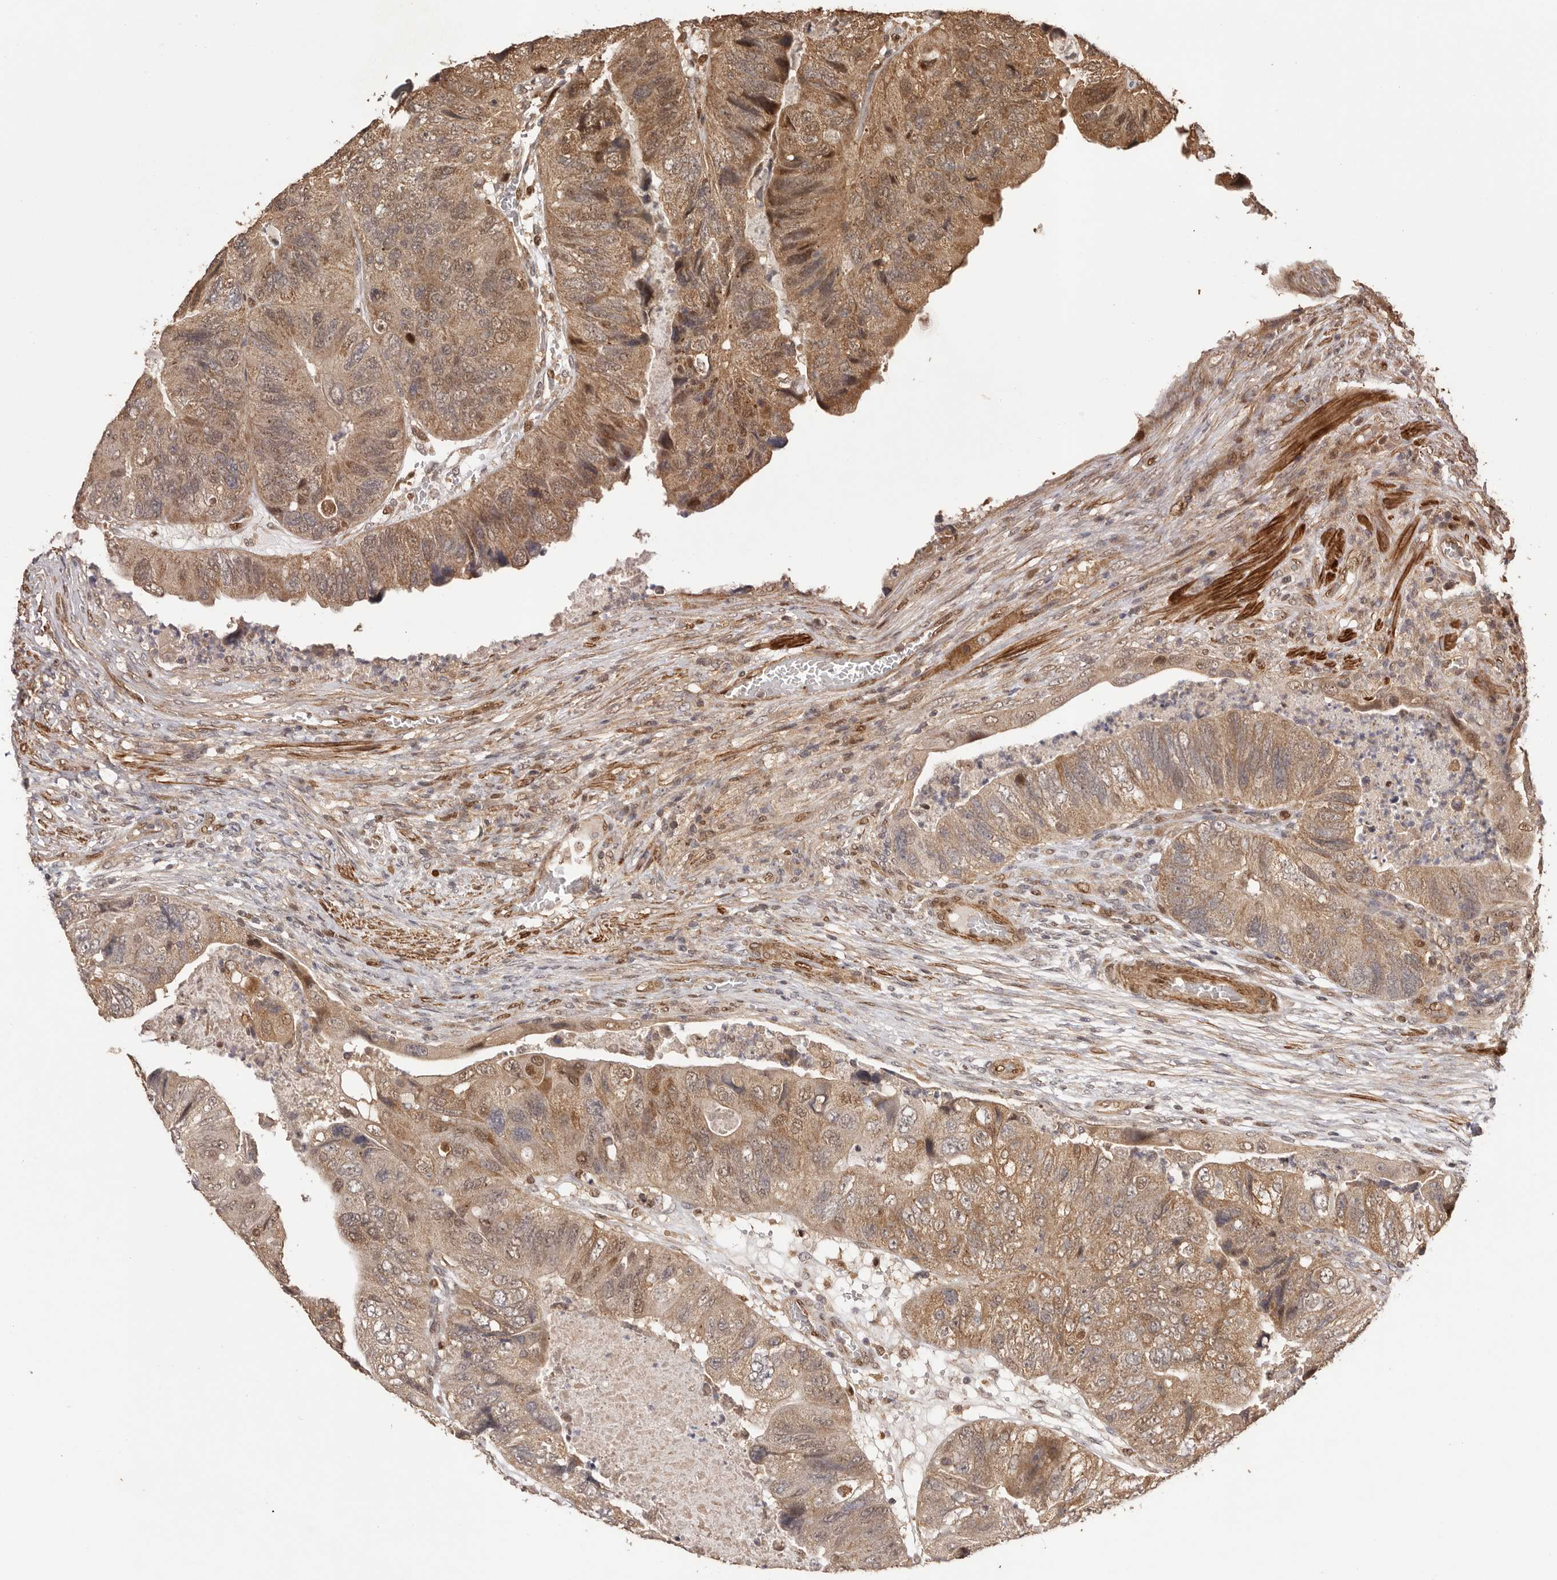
{"staining": {"intensity": "moderate", "quantity": ">75%", "location": "cytoplasmic/membranous,nuclear"}, "tissue": "colorectal cancer", "cell_type": "Tumor cells", "image_type": "cancer", "snomed": [{"axis": "morphology", "description": "Adenocarcinoma, NOS"}, {"axis": "topography", "description": "Rectum"}], "caption": "Human adenocarcinoma (colorectal) stained for a protein (brown) shows moderate cytoplasmic/membranous and nuclear positive positivity in approximately >75% of tumor cells.", "gene": "UBR2", "patient": {"sex": "male", "age": 63}}